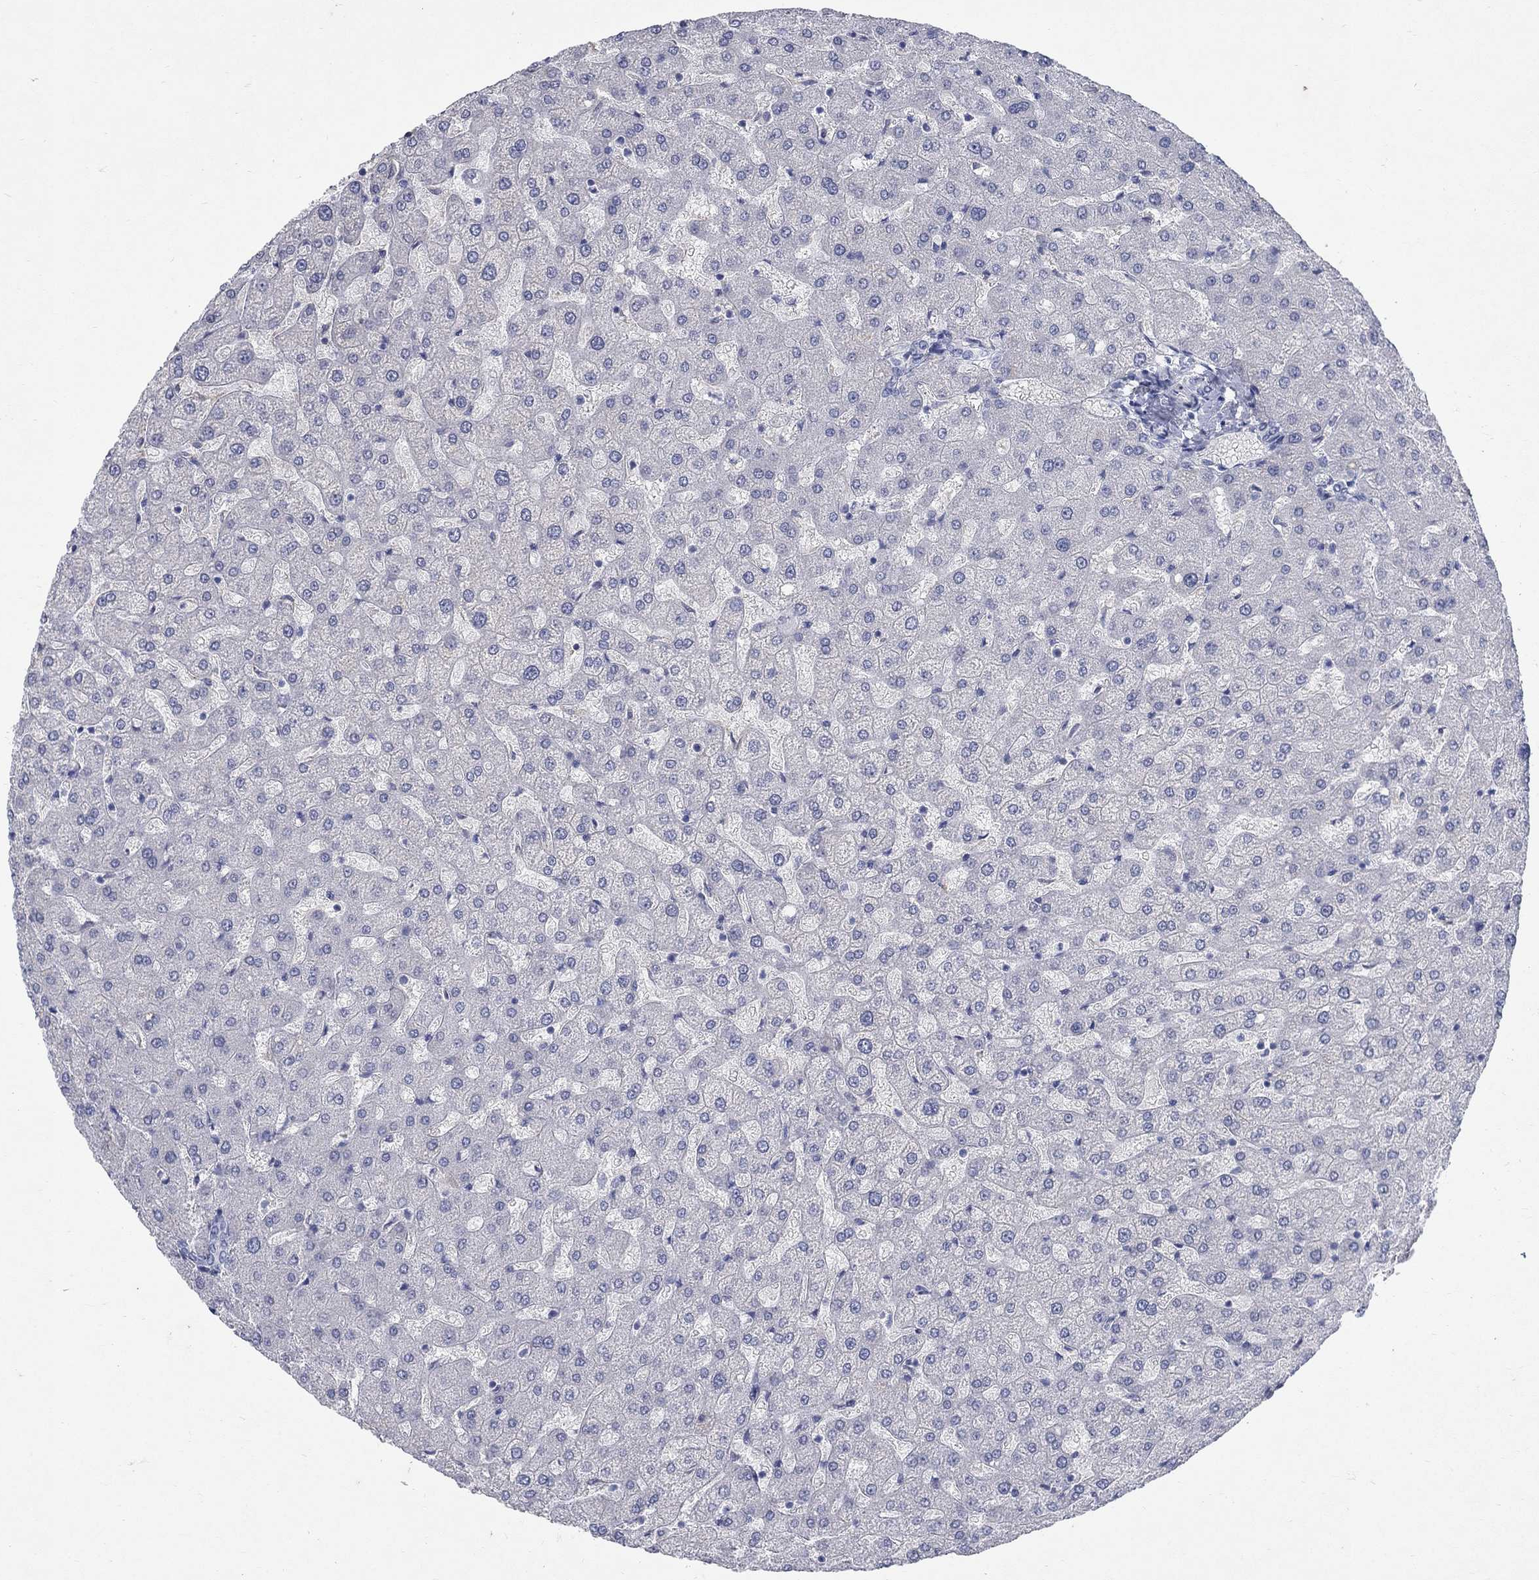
{"staining": {"intensity": "negative", "quantity": "none", "location": "none"}, "tissue": "liver", "cell_type": "Cholangiocytes", "image_type": "normal", "snomed": [{"axis": "morphology", "description": "Normal tissue, NOS"}, {"axis": "topography", "description": "Liver"}], "caption": "Normal liver was stained to show a protein in brown. There is no significant staining in cholangiocytes. Brightfield microscopy of immunohistochemistry stained with DAB (brown) and hematoxylin (blue), captured at high magnification.", "gene": "RFTN2", "patient": {"sex": "female", "age": 50}}